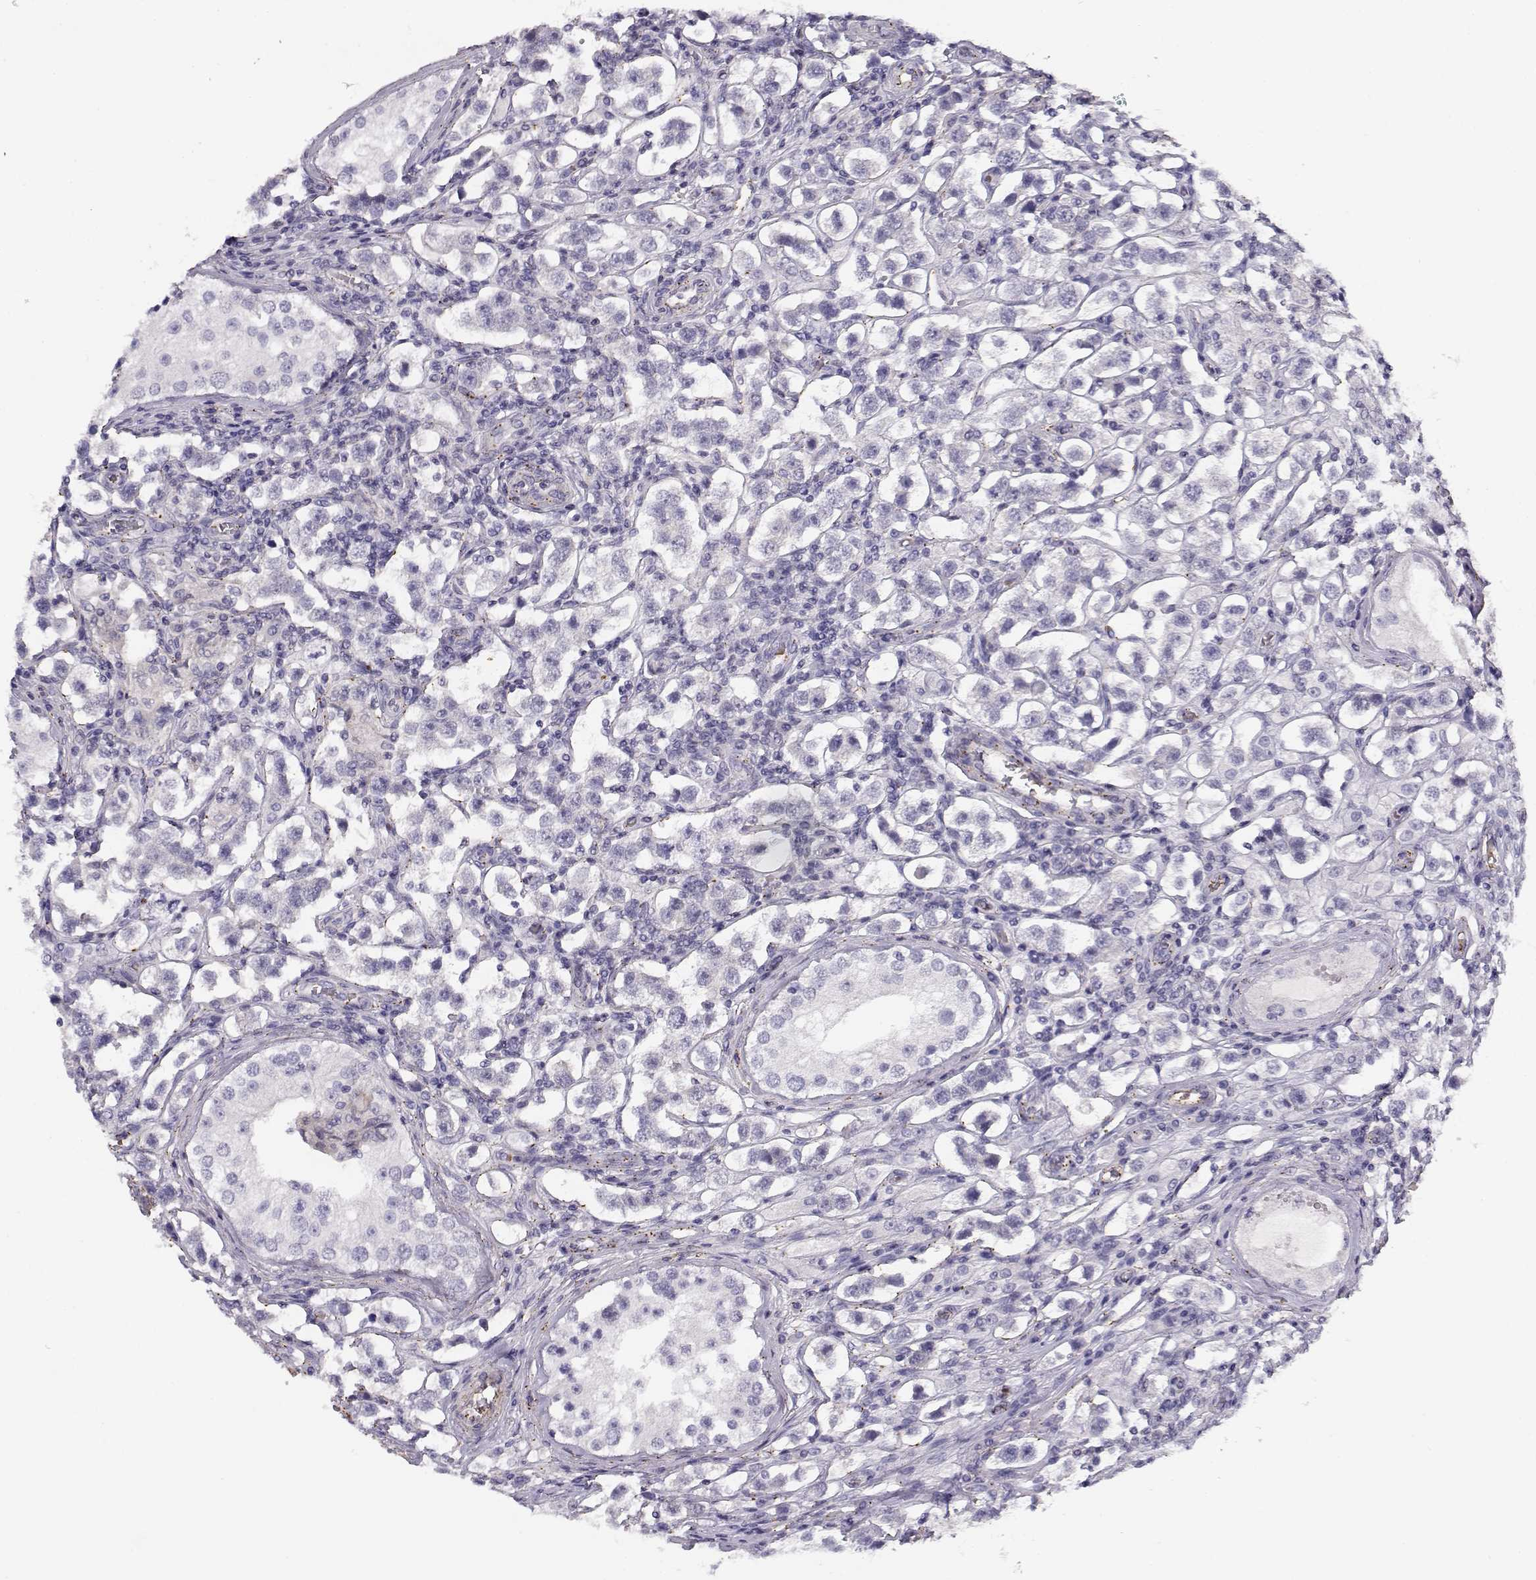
{"staining": {"intensity": "negative", "quantity": "none", "location": "none"}, "tissue": "testis cancer", "cell_type": "Tumor cells", "image_type": "cancer", "snomed": [{"axis": "morphology", "description": "Seminoma, NOS"}, {"axis": "topography", "description": "Testis"}], "caption": "Tumor cells show no significant protein positivity in testis cancer (seminoma).", "gene": "MYO1A", "patient": {"sex": "male", "age": 37}}